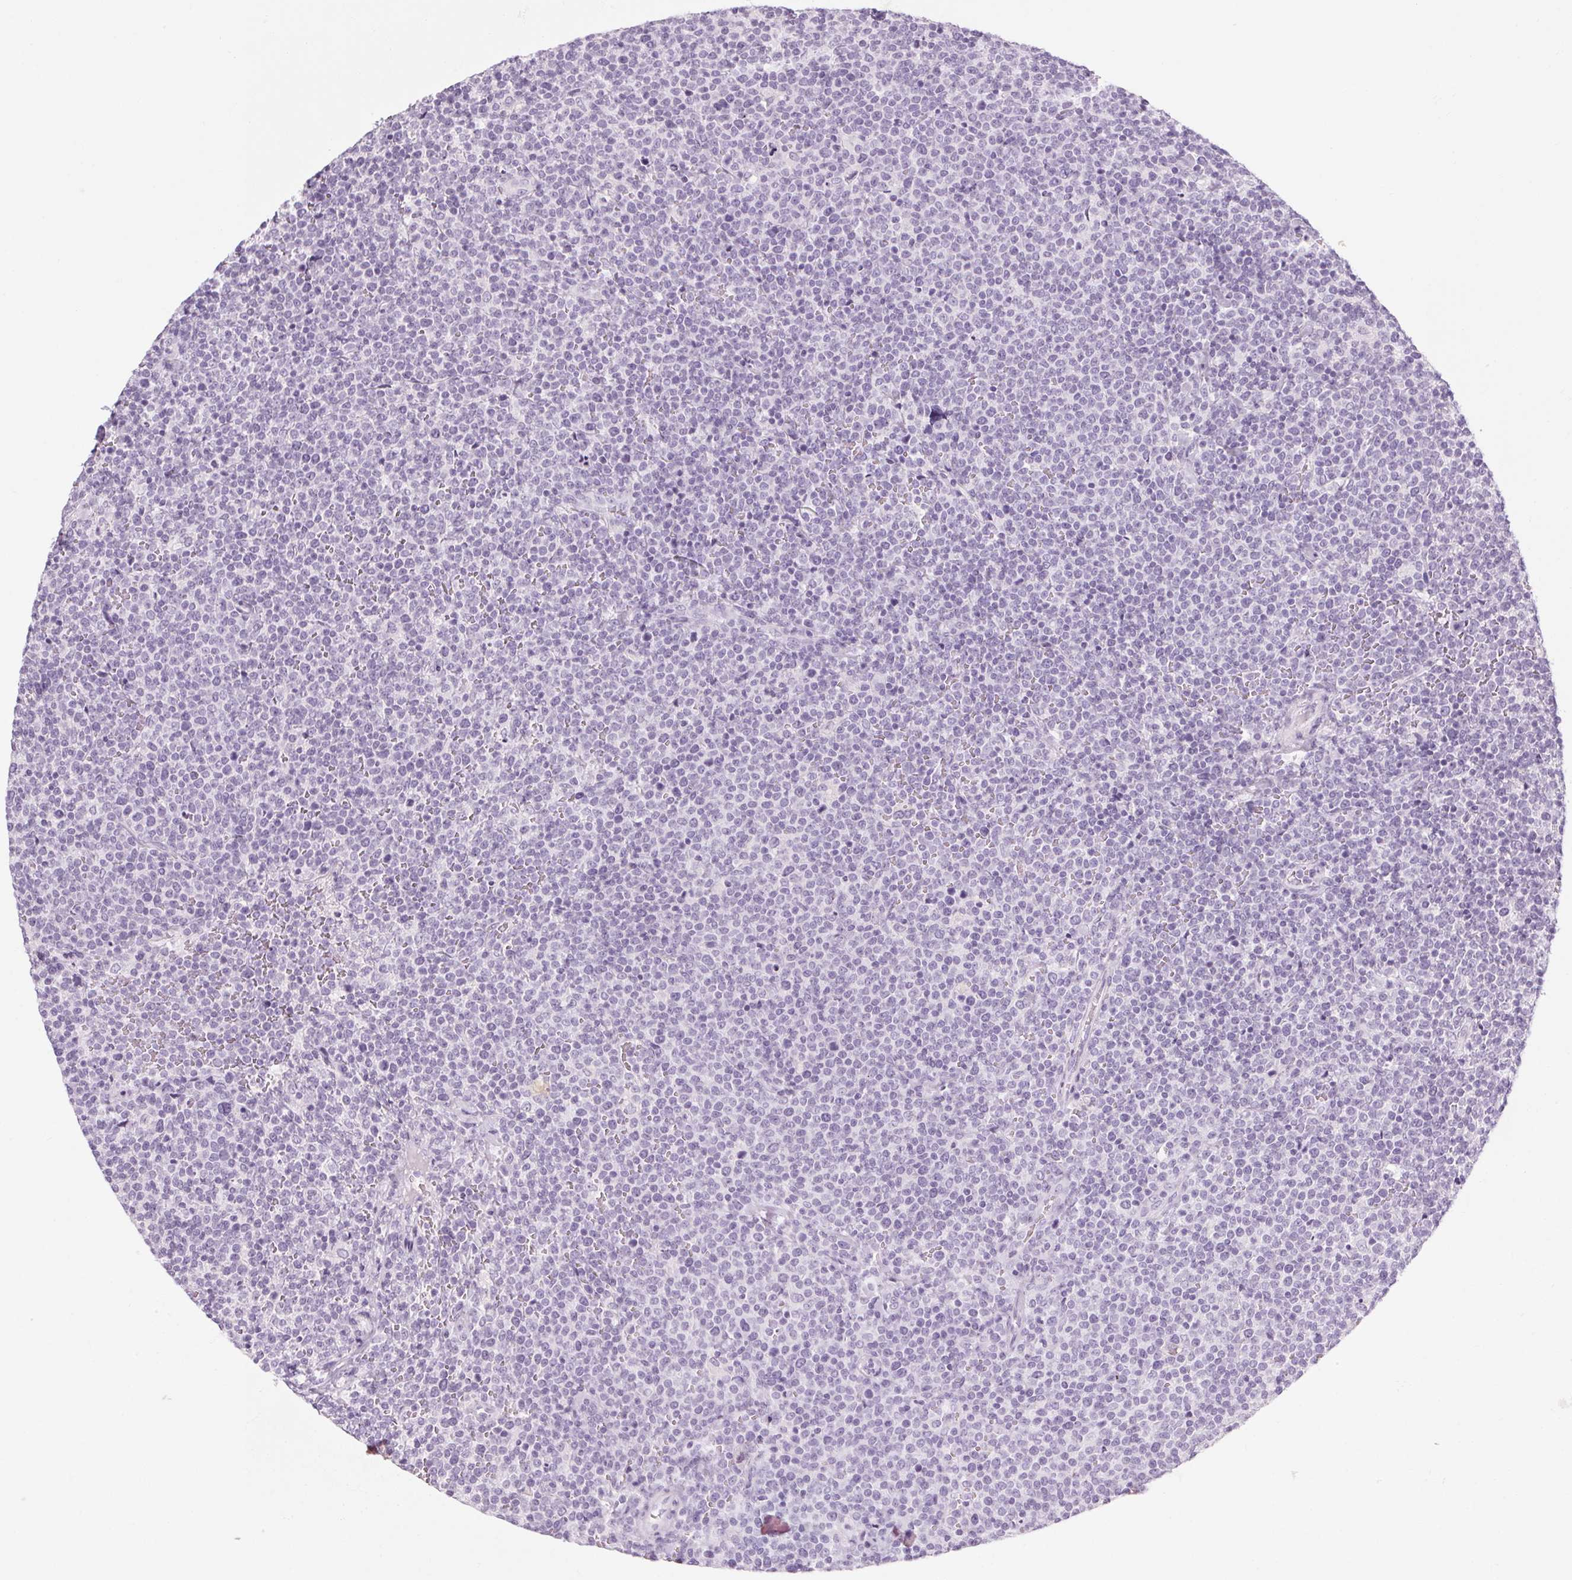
{"staining": {"intensity": "negative", "quantity": "none", "location": "none"}, "tissue": "lymphoma", "cell_type": "Tumor cells", "image_type": "cancer", "snomed": [{"axis": "morphology", "description": "Malignant lymphoma, non-Hodgkin's type, High grade"}, {"axis": "topography", "description": "Lymph node"}], "caption": "Lymphoma stained for a protein using IHC displays no staining tumor cells.", "gene": "RPTN", "patient": {"sex": "male", "age": 61}}